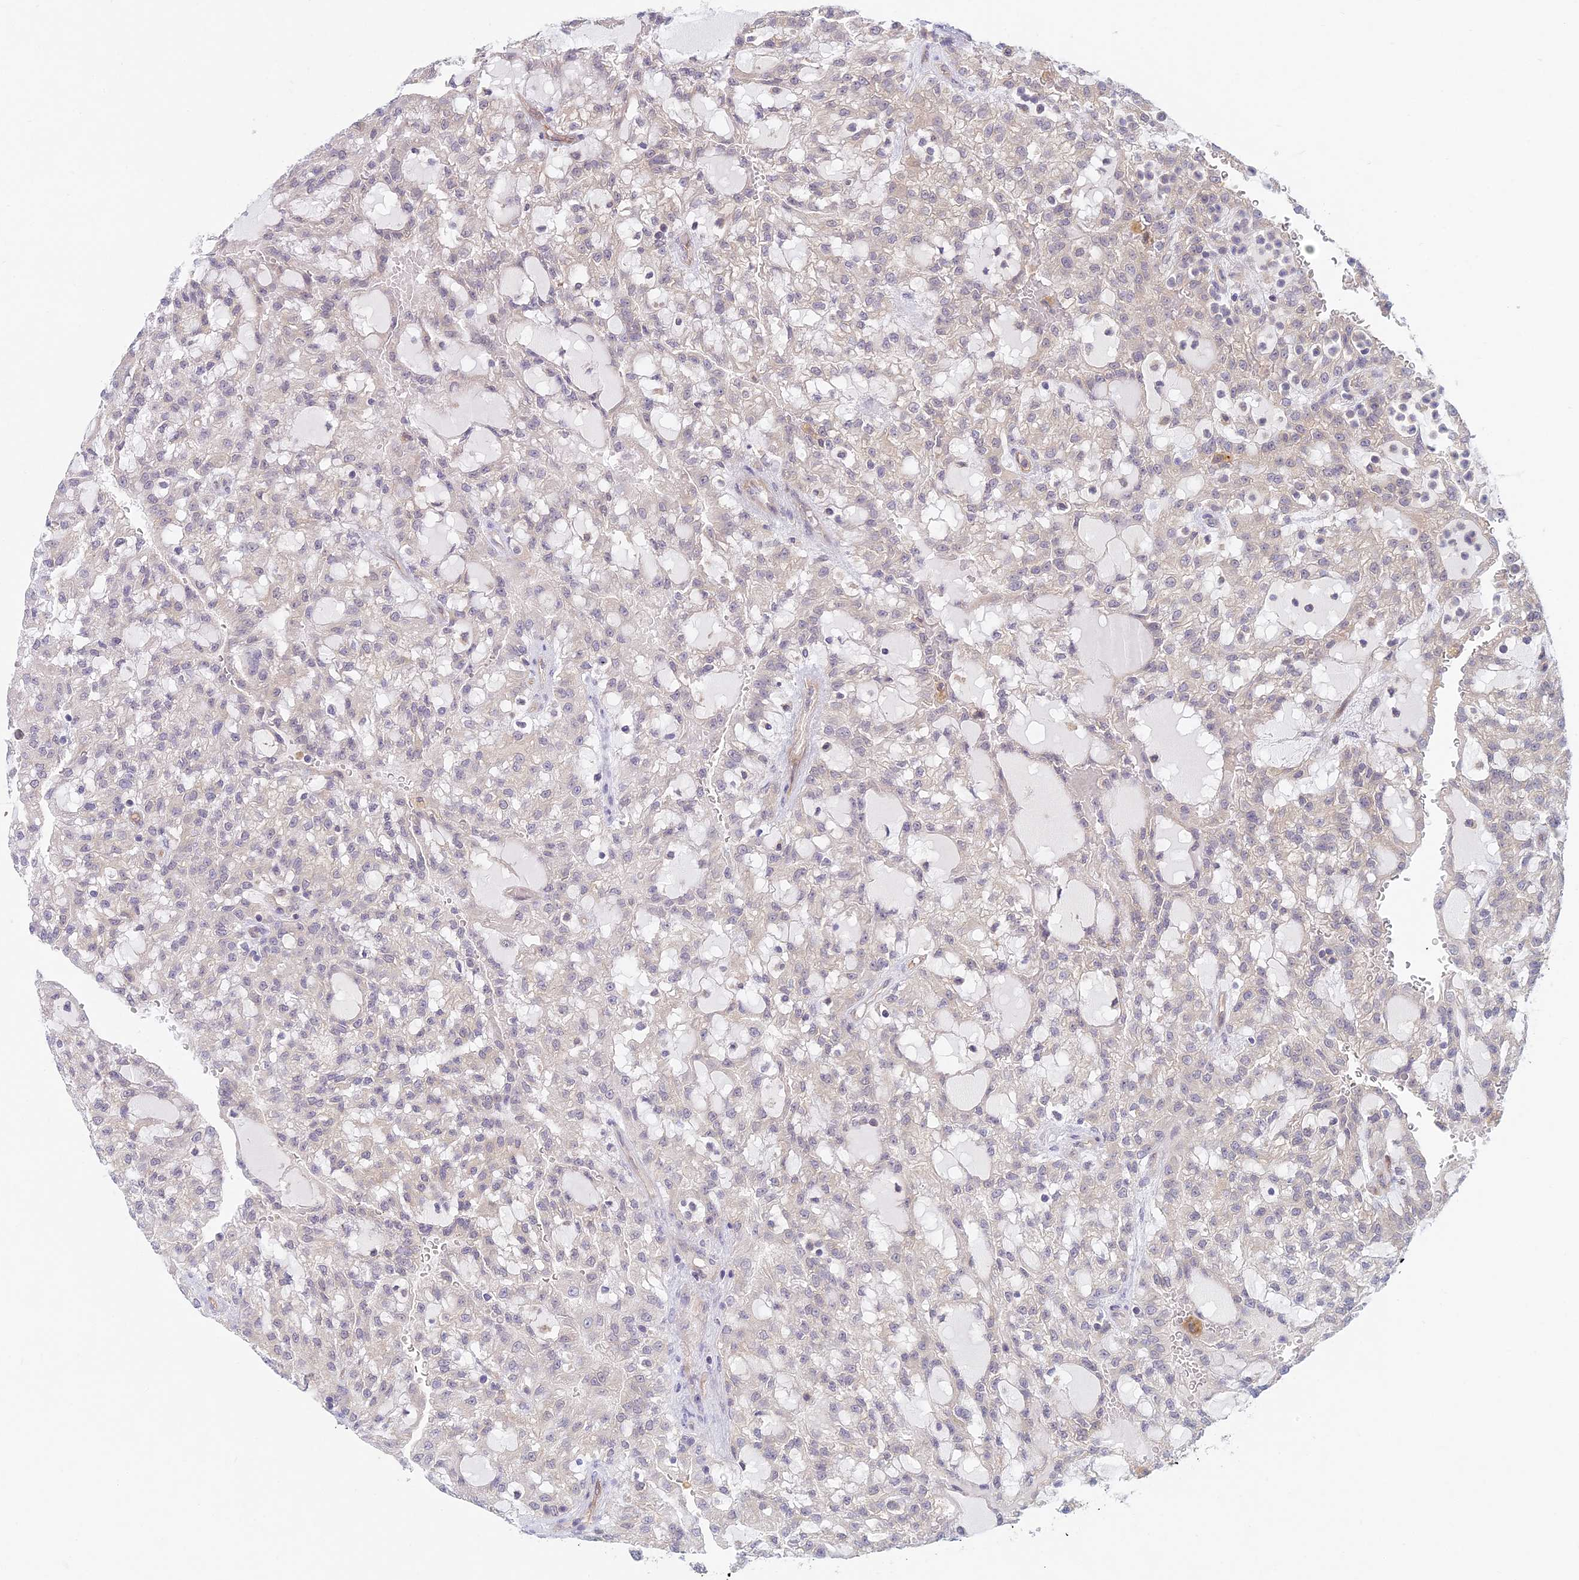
{"staining": {"intensity": "weak", "quantity": "<25%", "location": "cytoplasmic/membranous"}, "tissue": "renal cancer", "cell_type": "Tumor cells", "image_type": "cancer", "snomed": [{"axis": "morphology", "description": "Adenocarcinoma, NOS"}, {"axis": "topography", "description": "Kidney"}], "caption": "Renal cancer (adenocarcinoma) was stained to show a protein in brown. There is no significant staining in tumor cells.", "gene": "METTL26", "patient": {"sex": "male", "age": 63}}